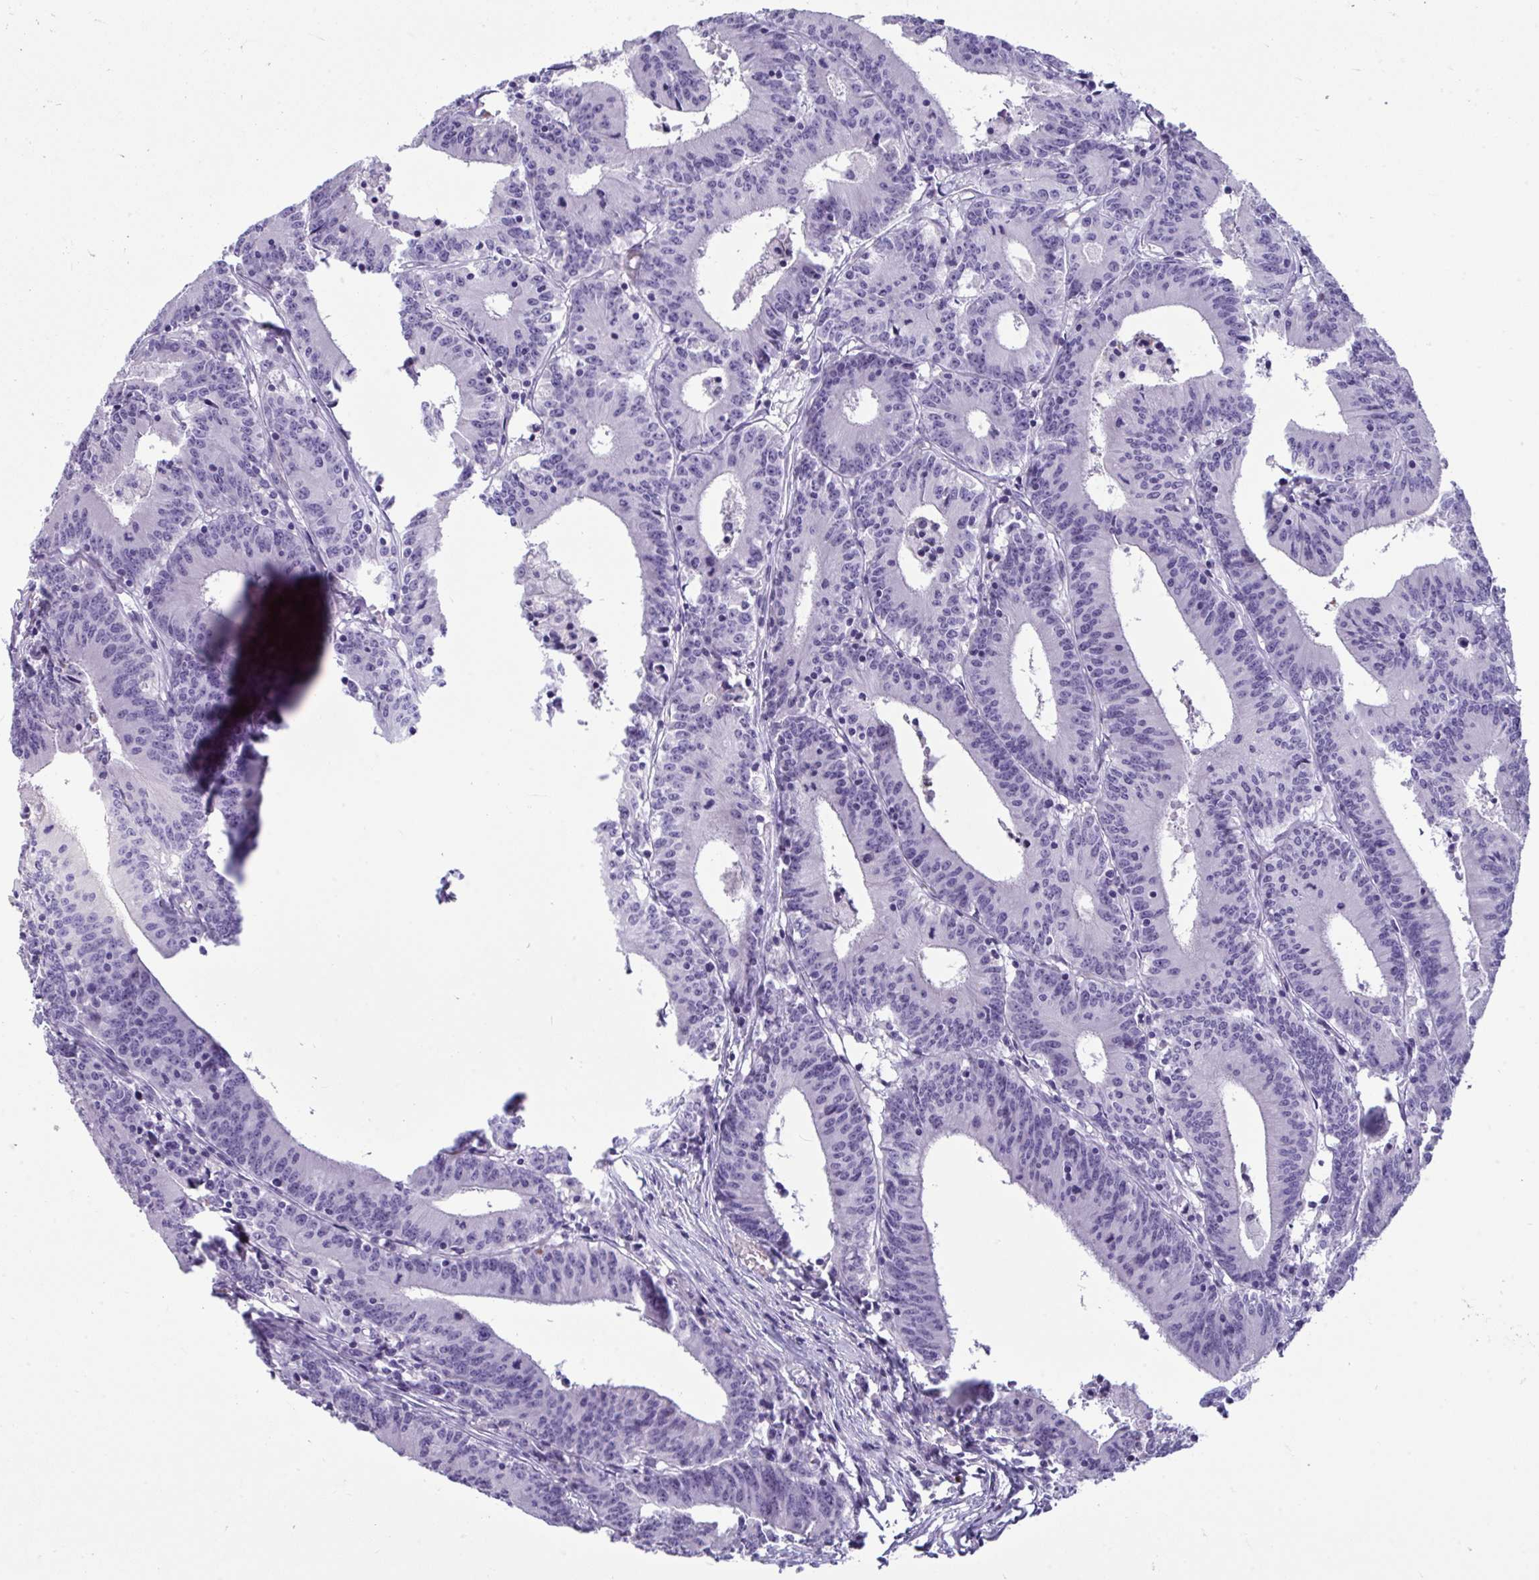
{"staining": {"intensity": "negative", "quantity": "none", "location": "none"}, "tissue": "colorectal cancer", "cell_type": "Tumor cells", "image_type": "cancer", "snomed": [{"axis": "morphology", "description": "Adenocarcinoma, NOS"}, {"axis": "topography", "description": "Colon"}], "caption": "This histopathology image is of colorectal cancer (adenocarcinoma) stained with IHC to label a protein in brown with the nuclei are counter-stained blue. There is no positivity in tumor cells.", "gene": "PIGZ", "patient": {"sex": "female", "age": 78}}